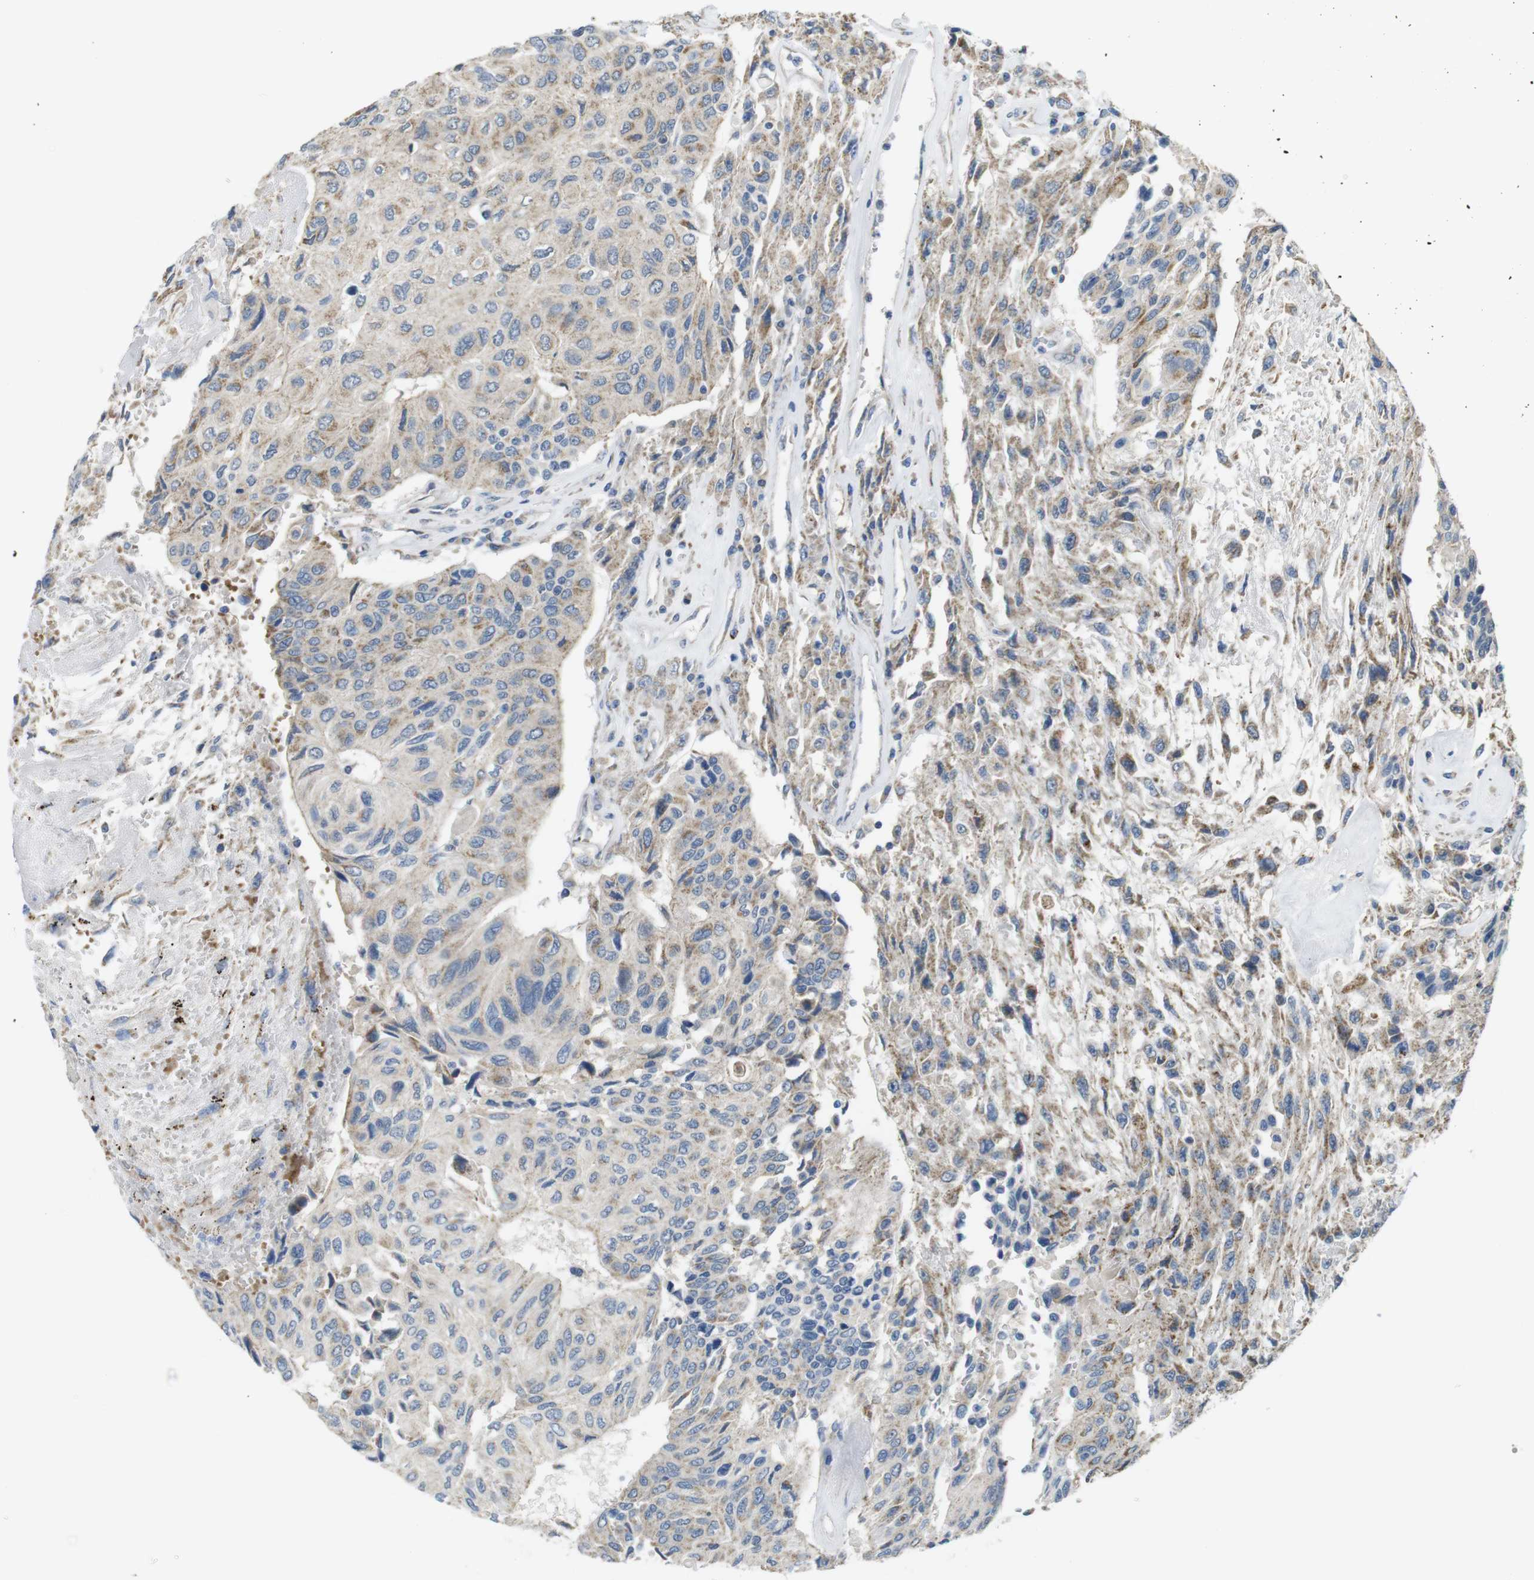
{"staining": {"intensity": "moderate", "quantity": "25%-75%", "location": "cytoplasmic/membranous"}, "tissue": "urothelial cancer", "cell_type": "Tumor cells", "image_type": "cancer", "snomed": [{"axis": "morphology", "description": "Urothelial carcinoma, High grade"}, {"axis": "topography", "description": "Urinary bladder"}], "caption": "Protein staining of urothelial carcinoma (high-grade) tissue exhibits moderate cytoplasmic/membranous staining in about 25%-75% of tumor cells. Immunohistochemistry (ihc) stains the protein in brown and the nuclei are stained blue.", "gene": "MARCHF1", "patient": {"sex": "female", "age": 85}}